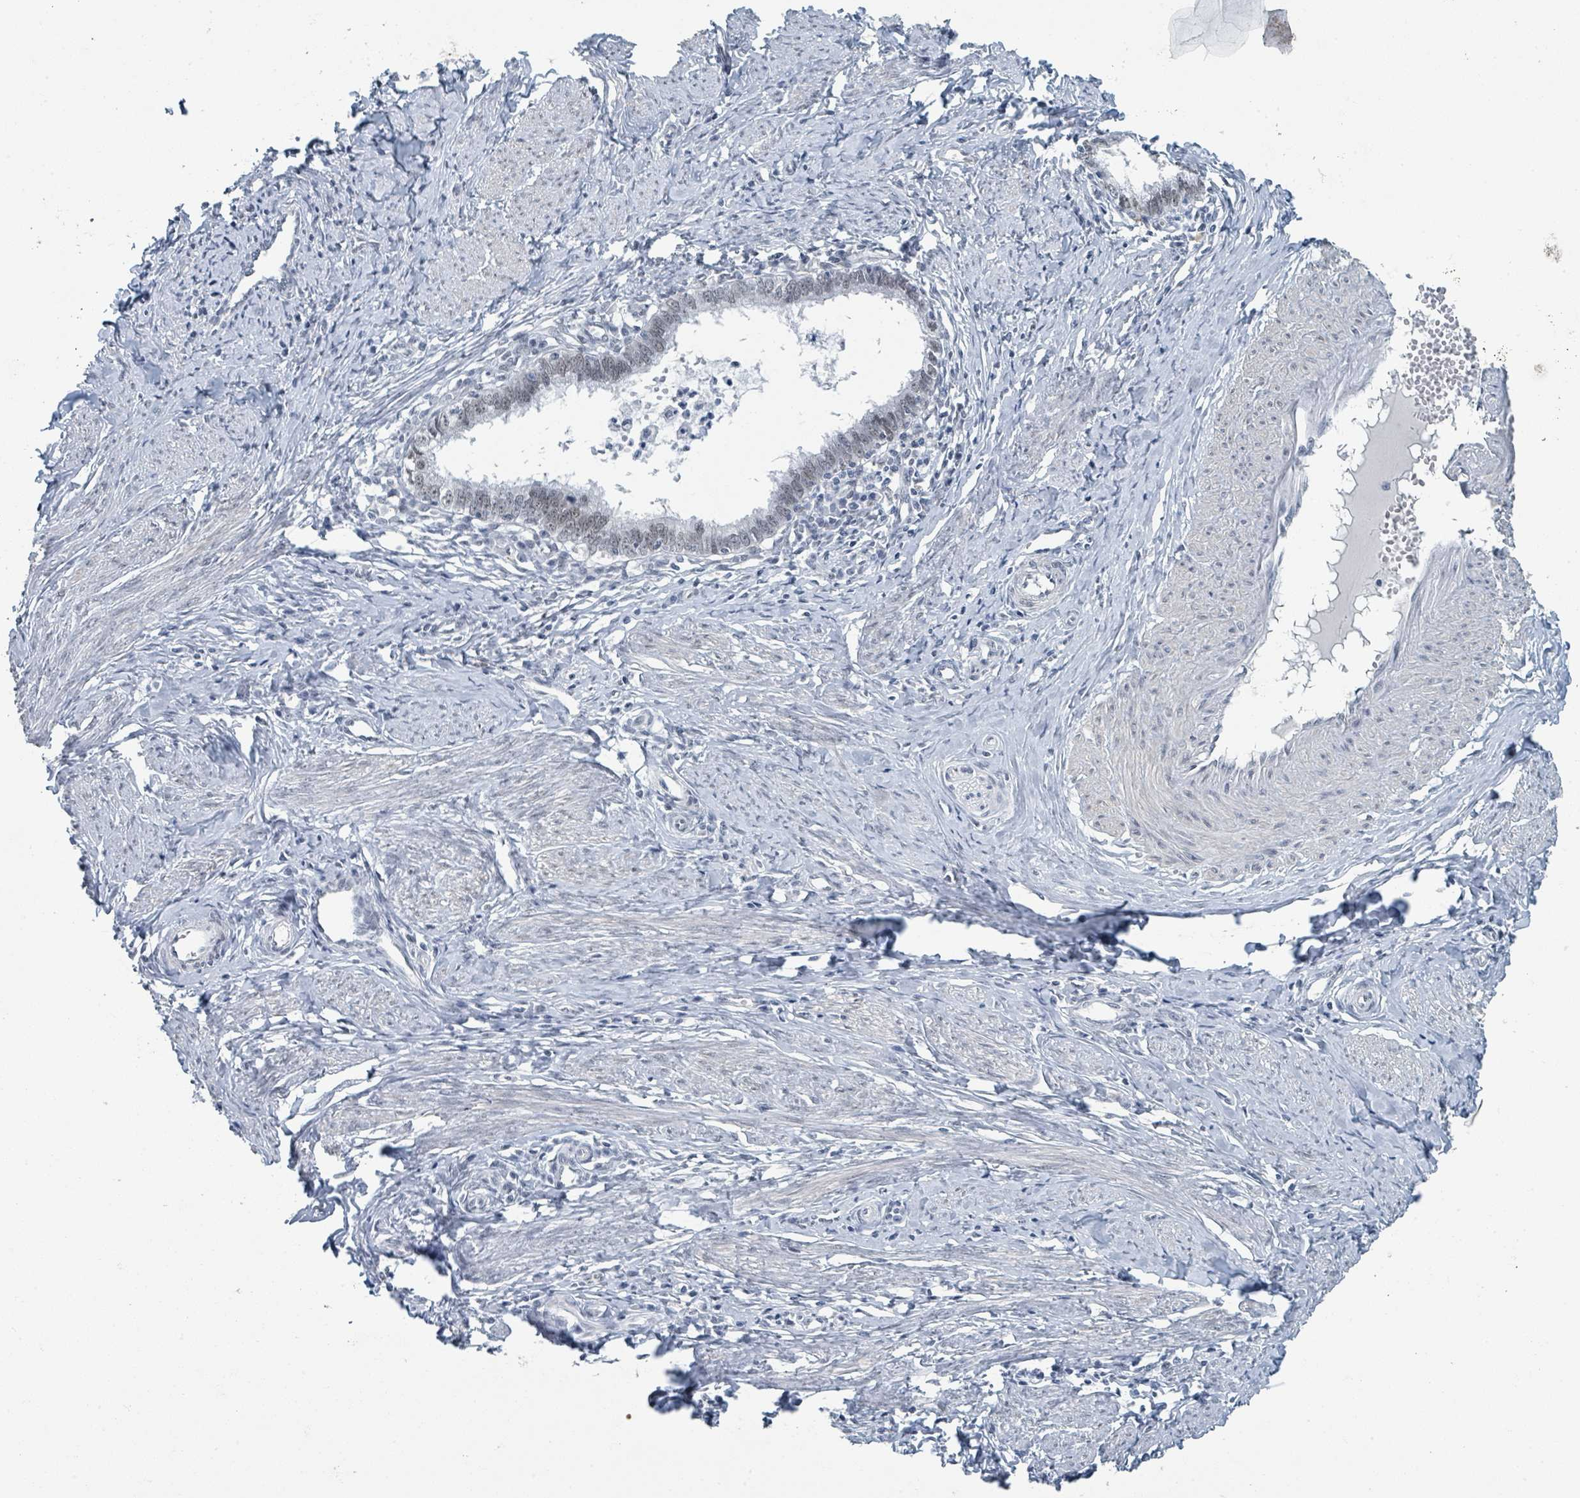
{"staining": {"intensity": "weak", "quantity": "<25%", "location": "nuclear"}, "tissue": "cervical cancer", "cell_type": "Tumor cells", "image_type": "cancer", "snomed": [{"axis": "morphology", "description": "Adenocarcinoma, NOS"}, {"axis": "topography", "description": "Cervix"}], "caption": "DAB immunohistochemical staining of cervical cancer displays no significant positivity in tumor cells.", "gene": "EHMT2", "patient": {"sex": "female", "age": 36}}